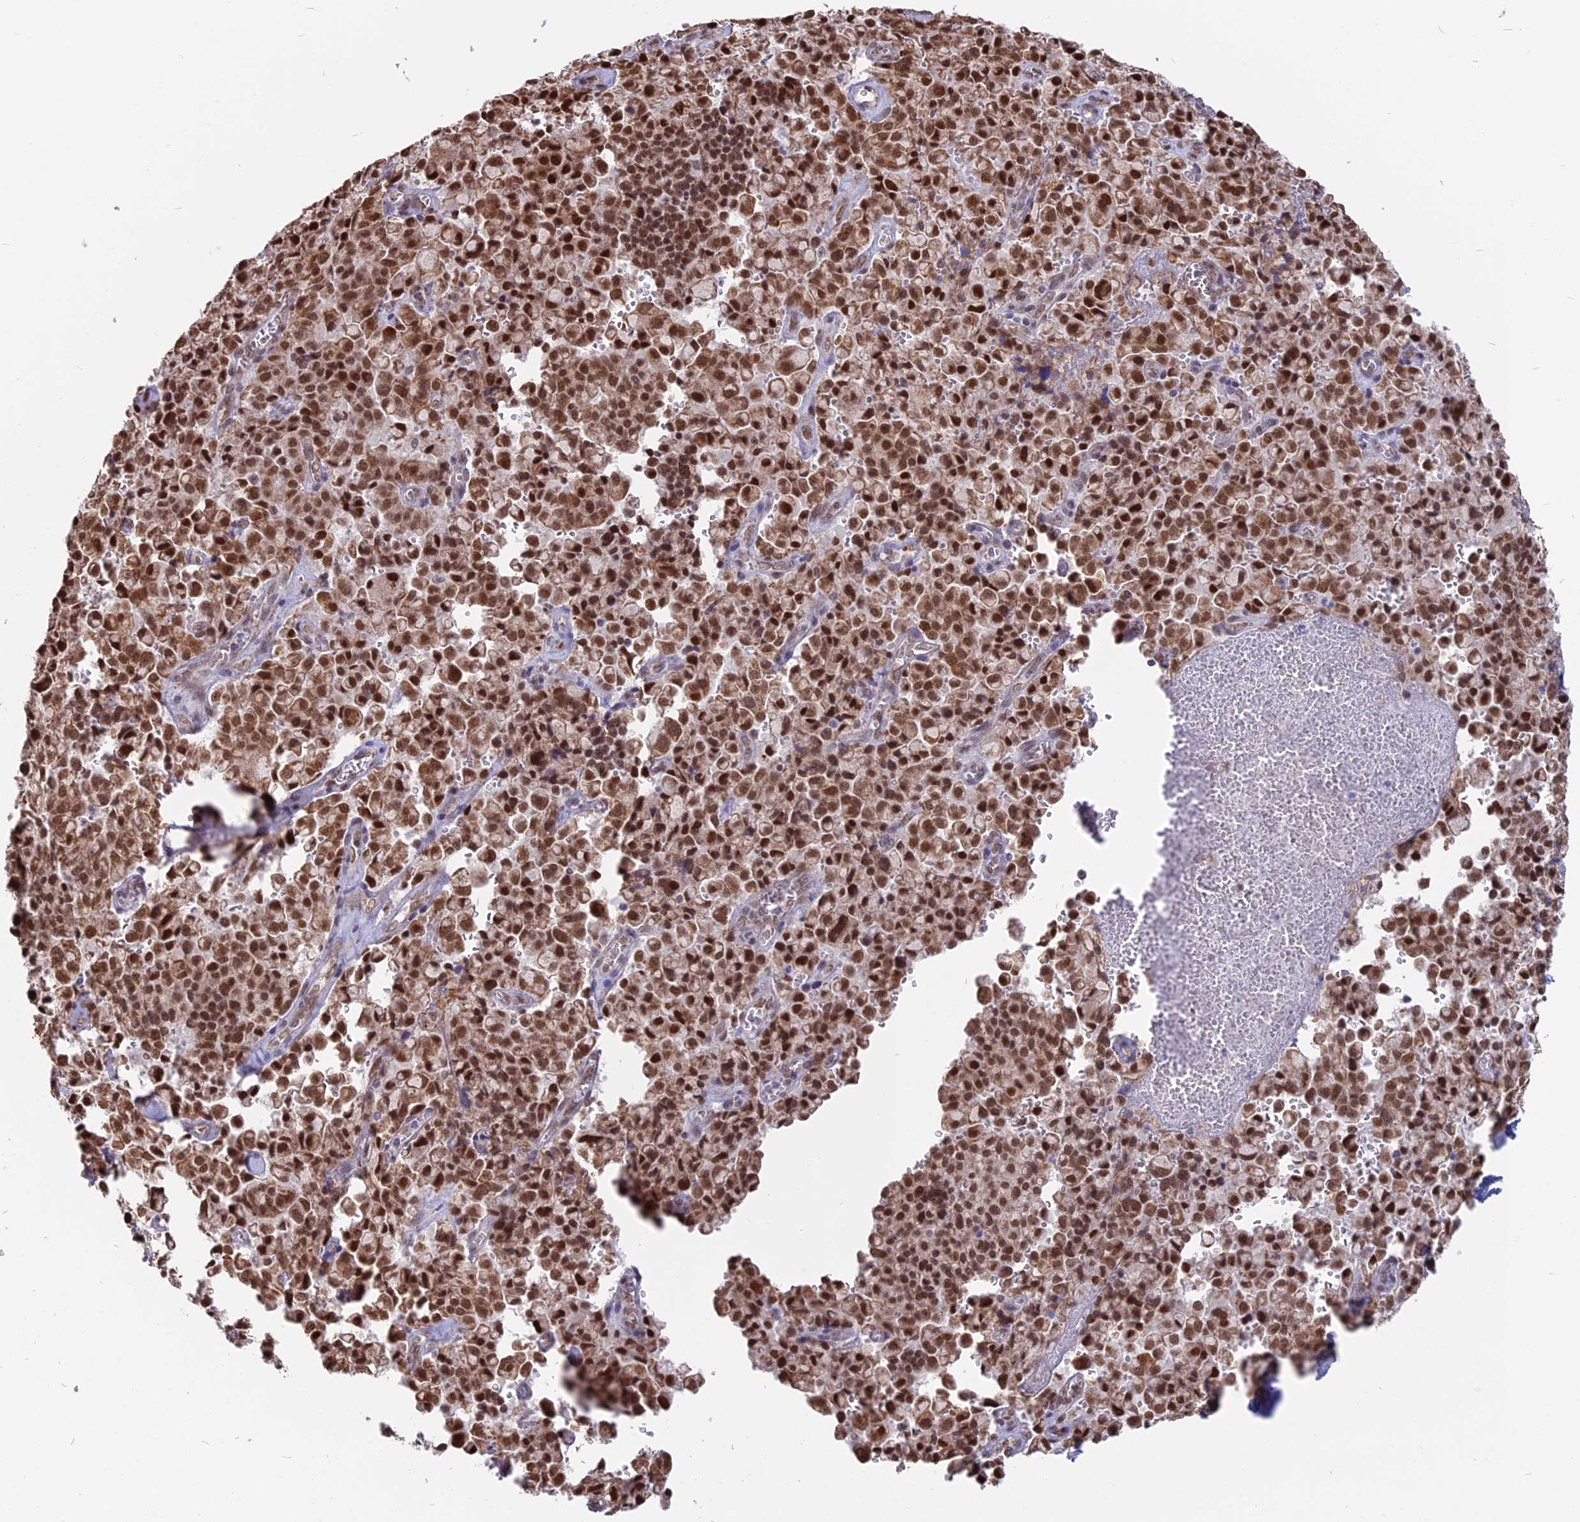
{"staining": {"intensity": "strong", "quantity": ">75%", "location": "nuclear"}, "tissue": "pancreatic cancer", "cell_type": "Tumor cells", "image_type": "cancer", "snomed": [{"axis": "morphology", "description": "Adenocarcinoma, NOS"}, {"axis": "topography", "description": "Pancreas"}], "caption": "Pancreatic cancer (adenocarcinoma) stained for a protein displays strong nuclear positivity in tumor cells. The protein is shown in brown color, while the nuclei are stained blue.", "gene": "ARHGAP40", "patient": {"sex": "male", "age": 65}}